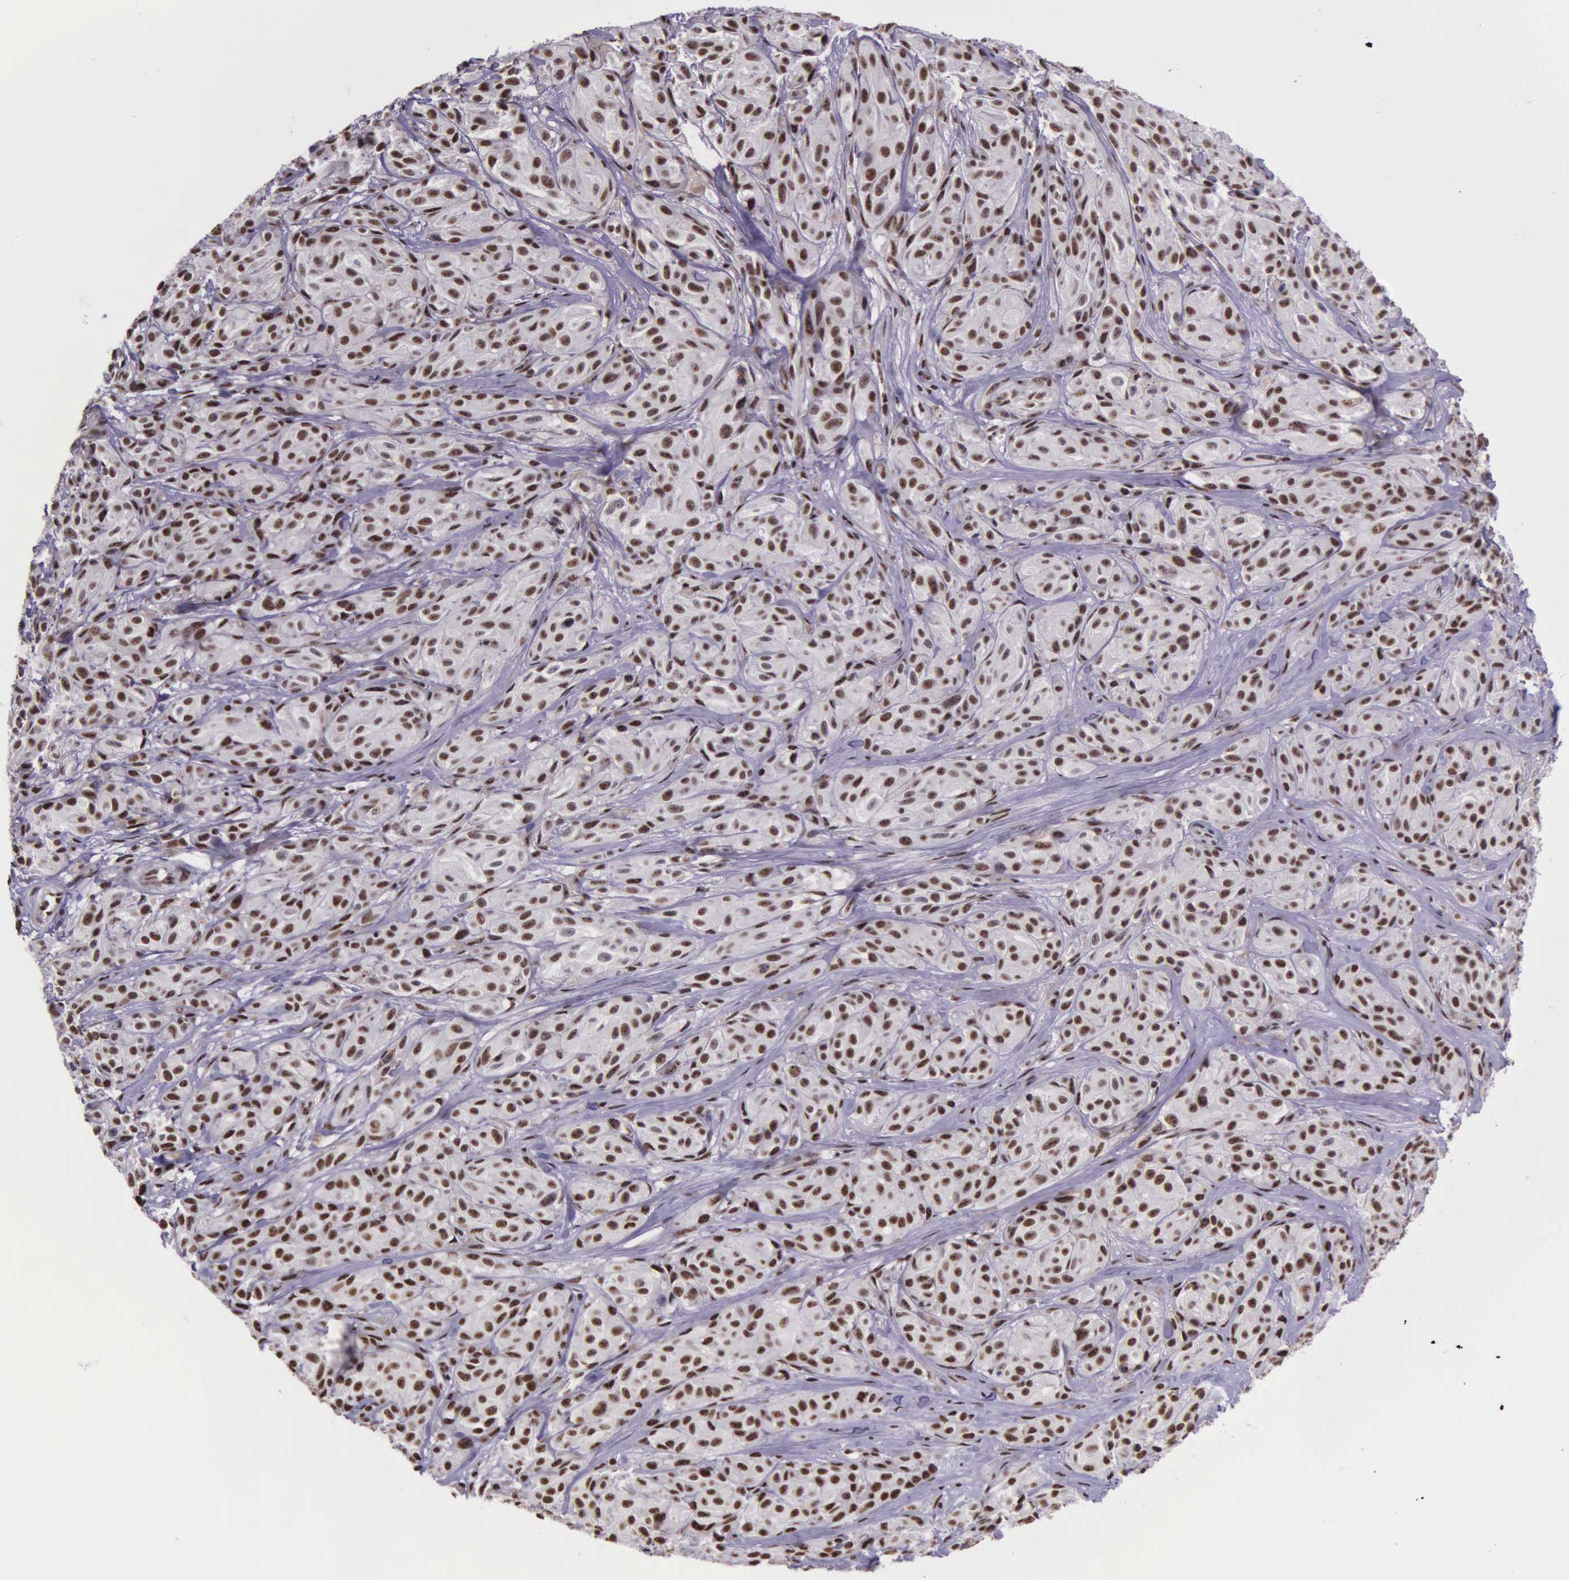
{"staining": {"intensity": "weak", "quantity": ">75%", "location": "nuclear"}, "tissue": "melanoma", "cell_type": "Tumor cells", "image_type": "cancer", "snomed": [{"axis": "morphology", "description": "Malignant melanoma, NOS"}, {"axis": "topography", "description": "Skin"}], "caption": "Protein analysis of malignant melanoma tissue exhibits weak nuclear staining in about >75% of tumor cells.", "gene": "FAM47A", "patient": {"sex": "male", "age": 56}}